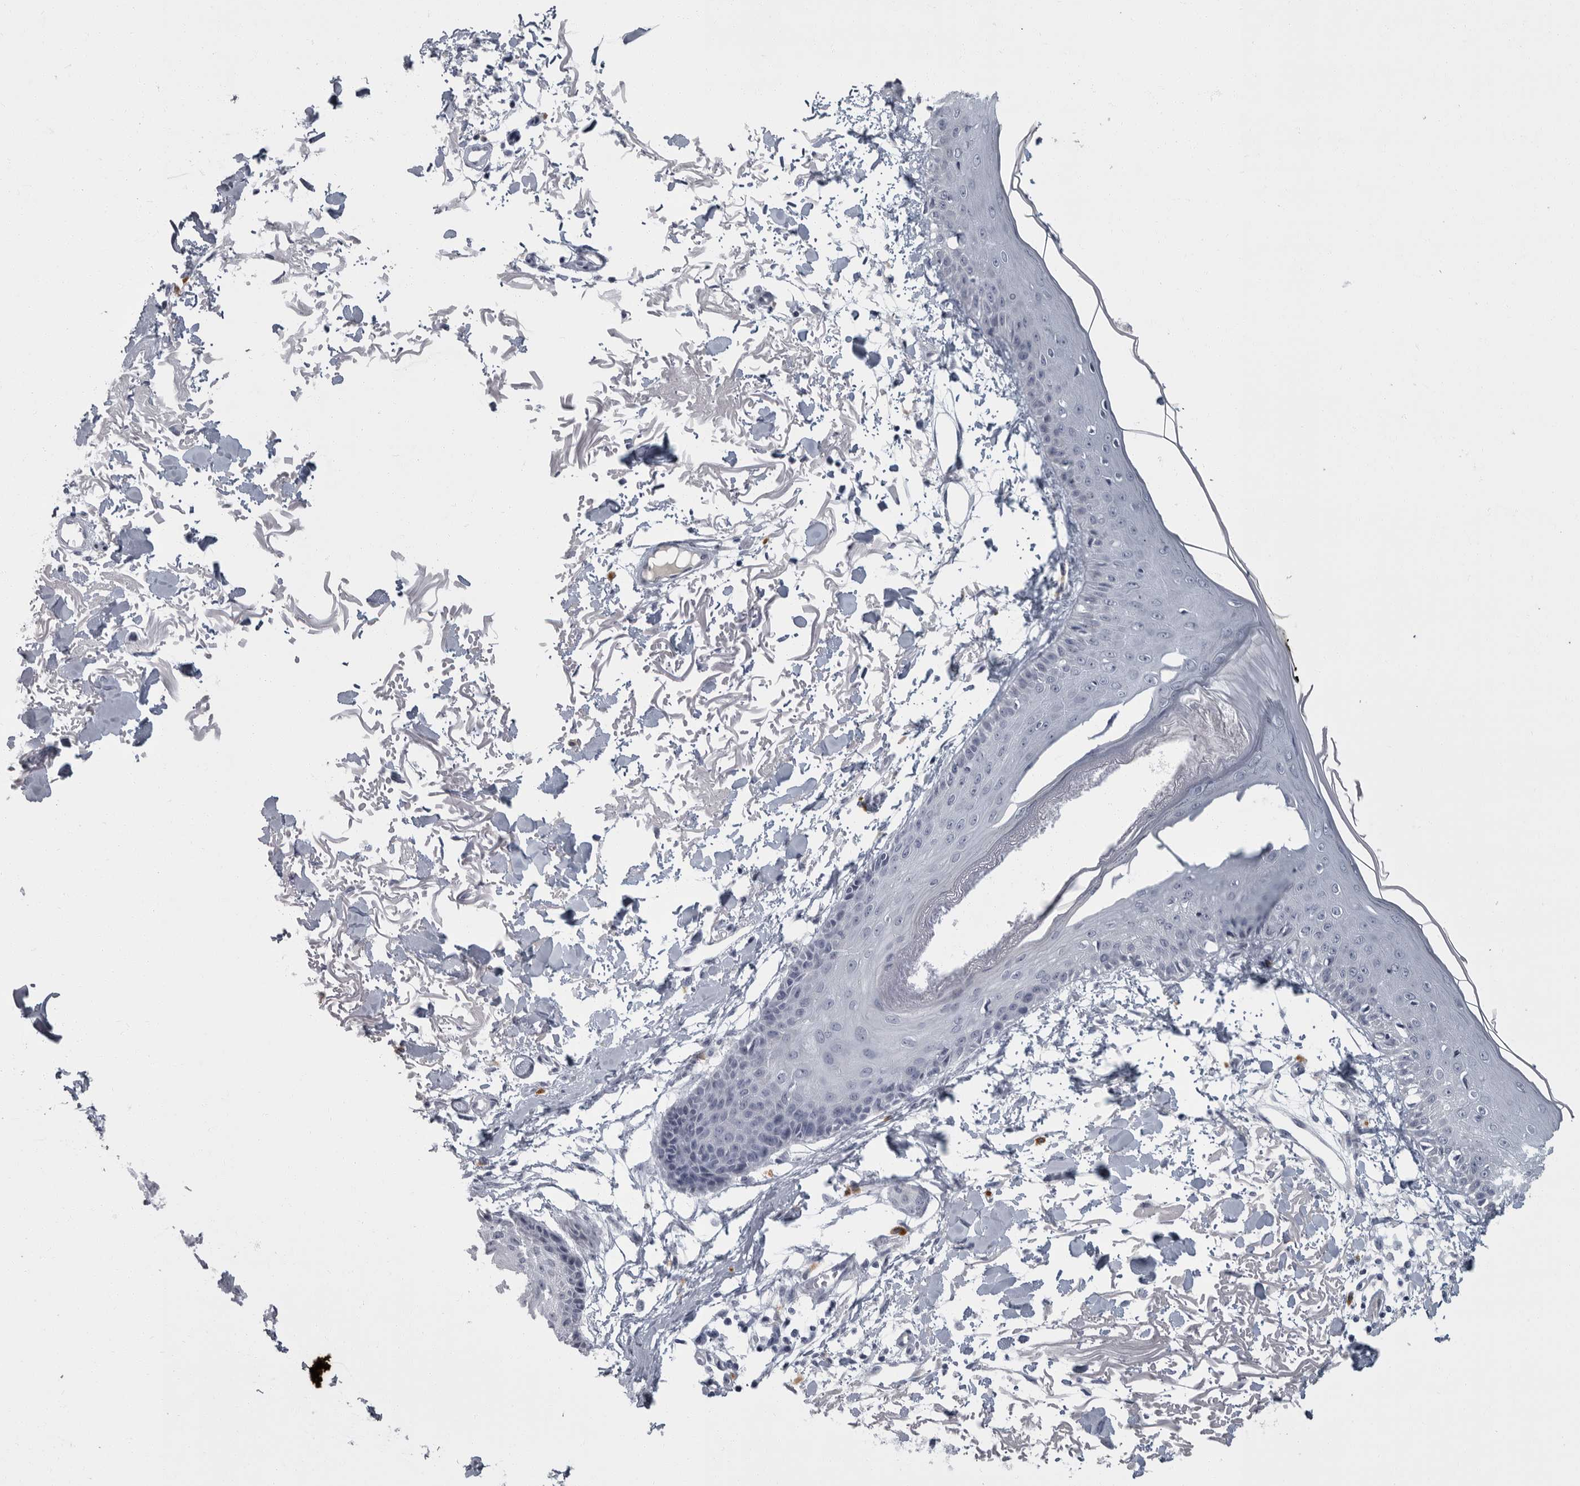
{"staining": {"intensity": "negative", "quantity": "none", "location": "none"}, "tissue": "skin", "cell_type": "Fibroblasts", "image_type": "normal", "snomed": [{"axis": "morphology", "description": "Normal tissue, NOS"}, {"axis": "morphology", "description": "Squamous cell carcinoma, NOS"}, {"axis": "topography", "description": "Skin"}, {"axis": "topography", "description": "Peripheral nerve tissue"}], "caption": "Photomicrograph shows no protein staining in fibroblasts of benign skin.", "gene": "SLC25A39", "patient": {"sex": "male", "age": 83}}